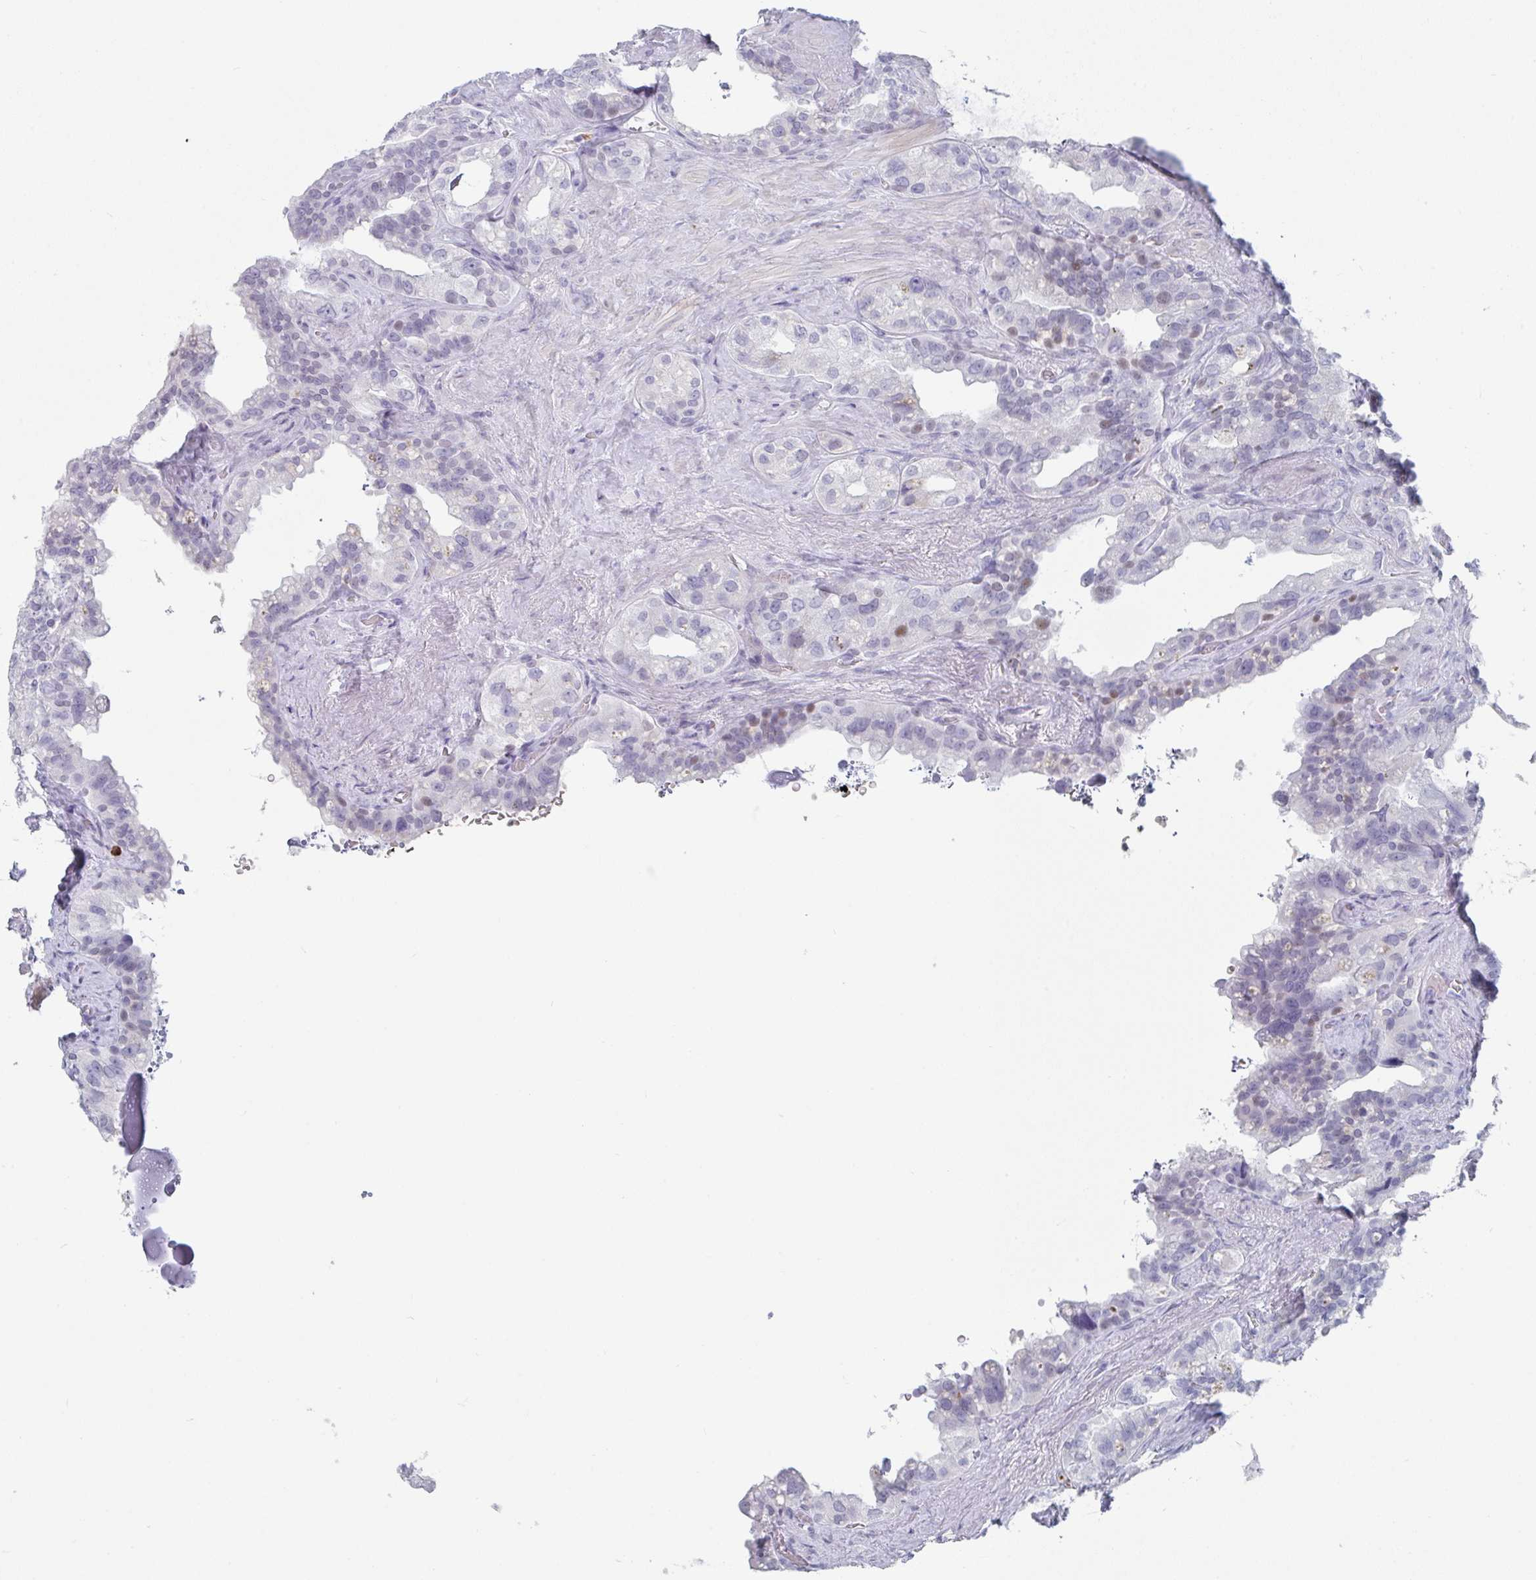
{"staining": {"intensity": "weak", "quantity": "<25%", "location": "nuclear"}, "tissue": "seminal vesicle", "cell_type": "Glandular cells", "image_type": "normal", "snomed": [{"axis": "morphology", "description": "Normal tissue, NOS"}, {"axis": "topography", "description": "Seminal veicle"}, {"axis": "topography", "description": "Peripheral nerve tissue"}], "caption": "Immunohistochemical staining of unremarkable seminal vesicle displays no significant positivity in glandular cells. Nuclei are stained in blue.", "gene": "RUBCN", "patient": {"sex": "male", "age": 76}}